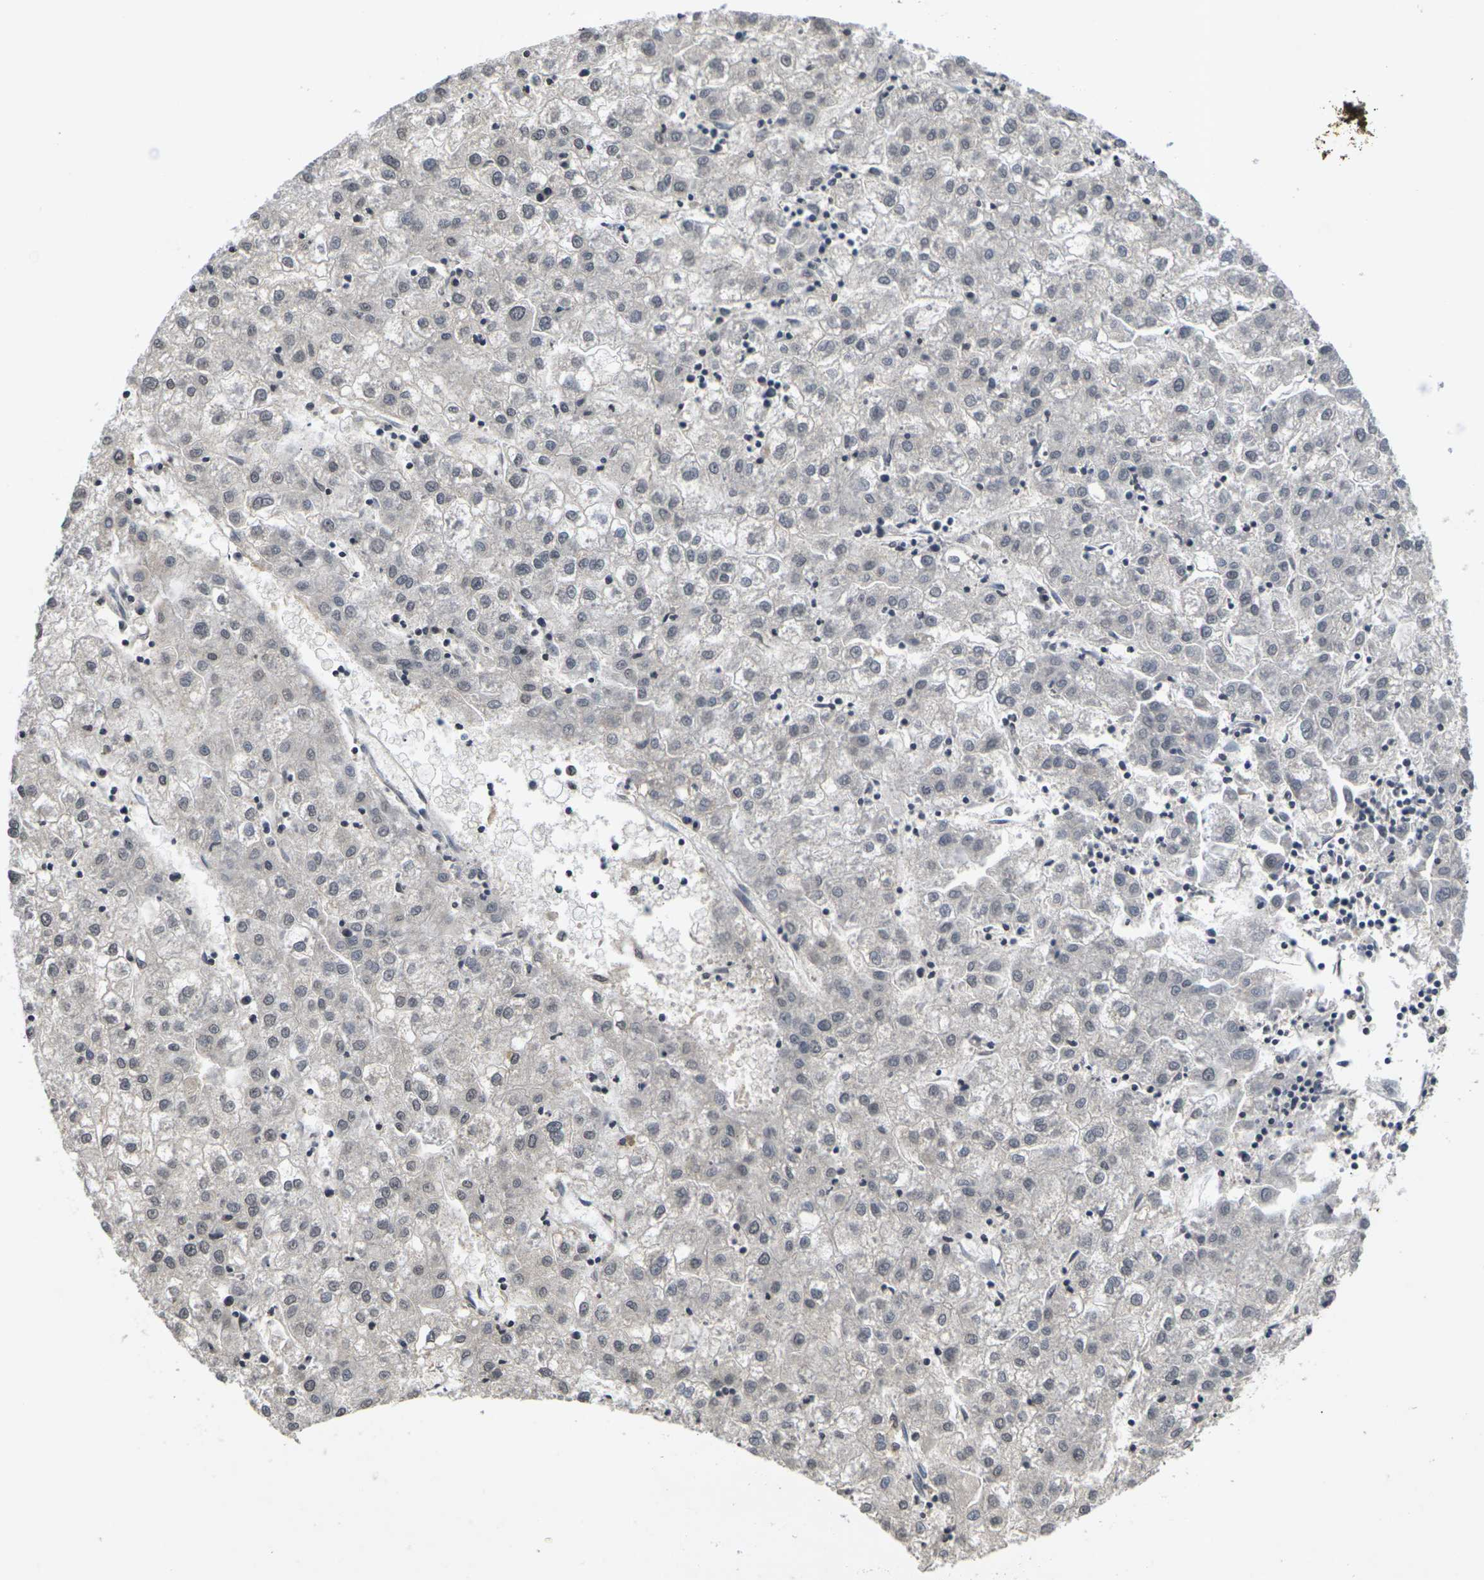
{"staining": {"intensity": "negative", "quantity": "none", "location": "none"}, "tissue": "liver cancer", "cell_type": "Tumor cells", "image_type": "cancer", "snomed": [{"axis": "morphology", "description": "Carcinoma, Hepatocellular, NOS"}, {"axis": "topography", "description": "Liver"}], "caption": "A high-resolution histopathology image shows immunohistochemistry staining of hepatocellular carcinoma (liver), which displays no significant staining in tumor cells.", "gene": "SLC2A2", "patient": {"sex": "male", "age": 72}}